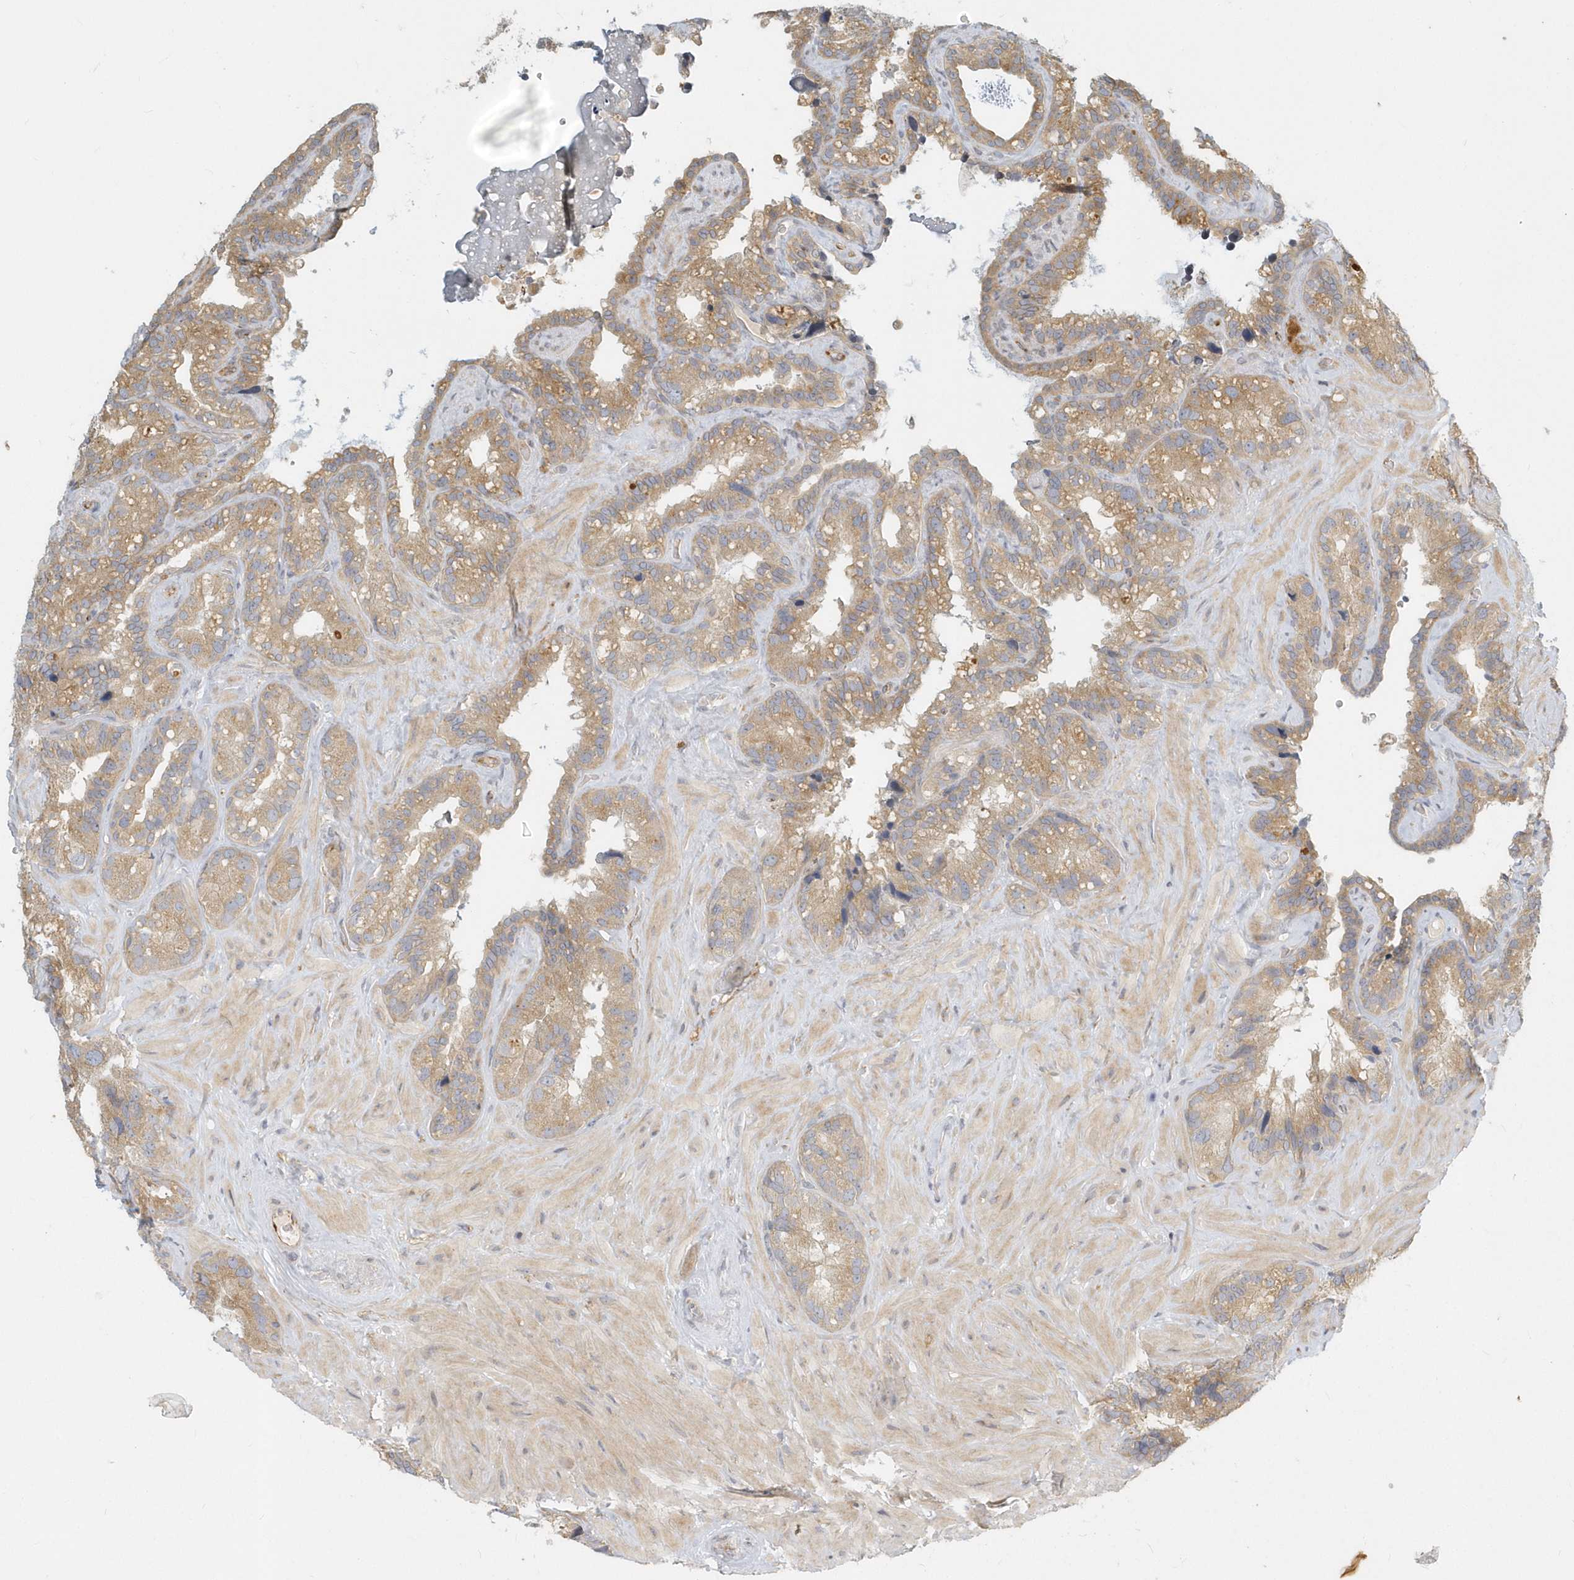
{"staining": {"intensity": "moderate", "quantity": ">75%", "location": "cytoplasmic/membranous"}, "tissue": "seminal vesicle", "cell_type": "Glandular cells", "image_type": "normal", "snomed": [{"axis": "morphology", "description": "Normal tissue, NOS"}, {"axis": "topography", "description": "Prostate"}, {"axis": "topography", "description": "Seminal veicle"}], "caption": "This histopathology image demonstrates immunohistochemistry staining of benign human seminal vesicle, with medium moderate cytoplasmic/membranous positivity in about >75% of glandular cells.", "gene": "NAPB", "patient": {"sex": "male", "age": 68}}